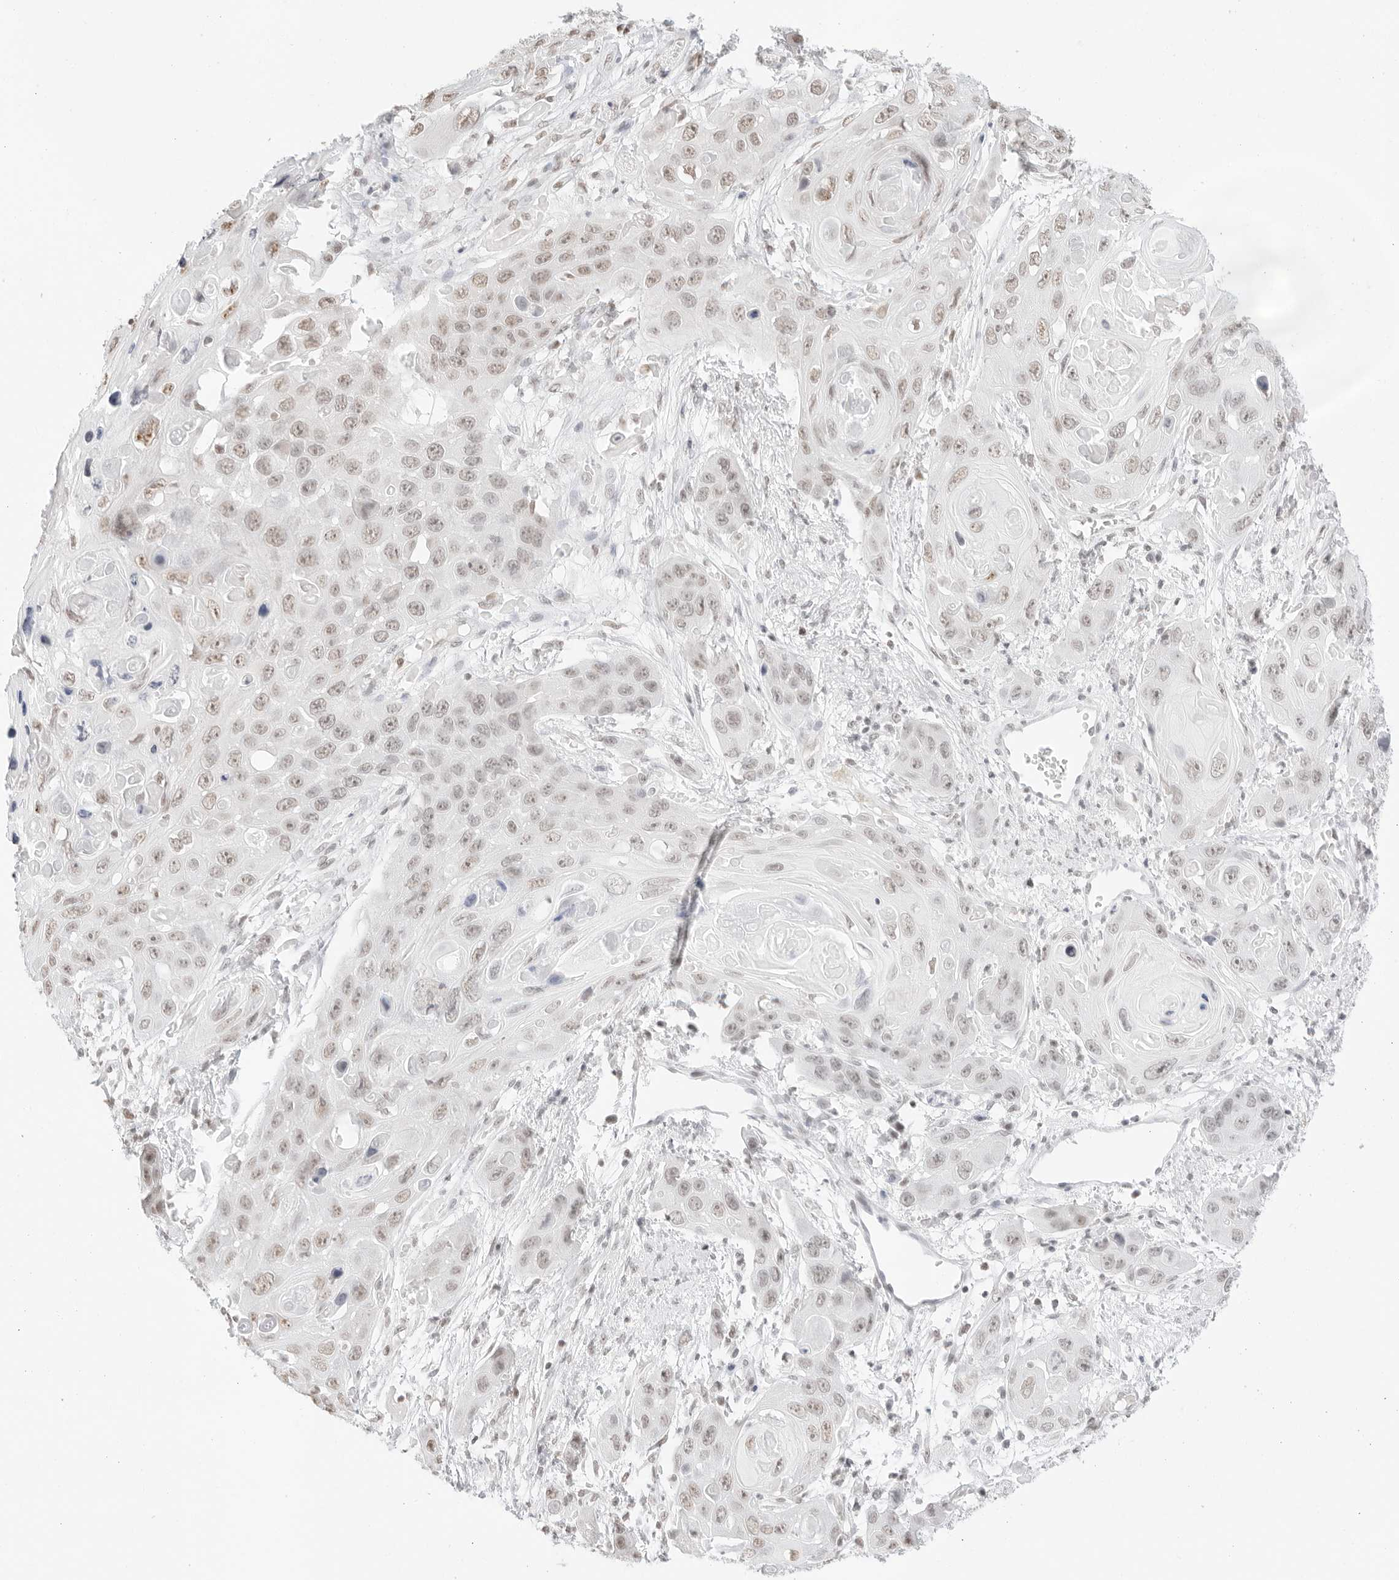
{"staining": {"intensity": "weak", "quantity": "25%-75%", "location": "nuclear"}, "tissue": "skin cancer", "cell_type": "Tumor cells", "image_type": "cancer", "snomed": [{"axis": "morphology", "description": "Squamous cell carcinoma, NOS"}, {"axis": "topography", "description": "Skin"}], "caption": "Human skin squamous cell carcinoma stained with a brown dye reveals weak nuclear positive positivity in about 25%-75% of tumor cells.", "gene": "FBLN5", "patient": {"sex": "male", "age": 55}}